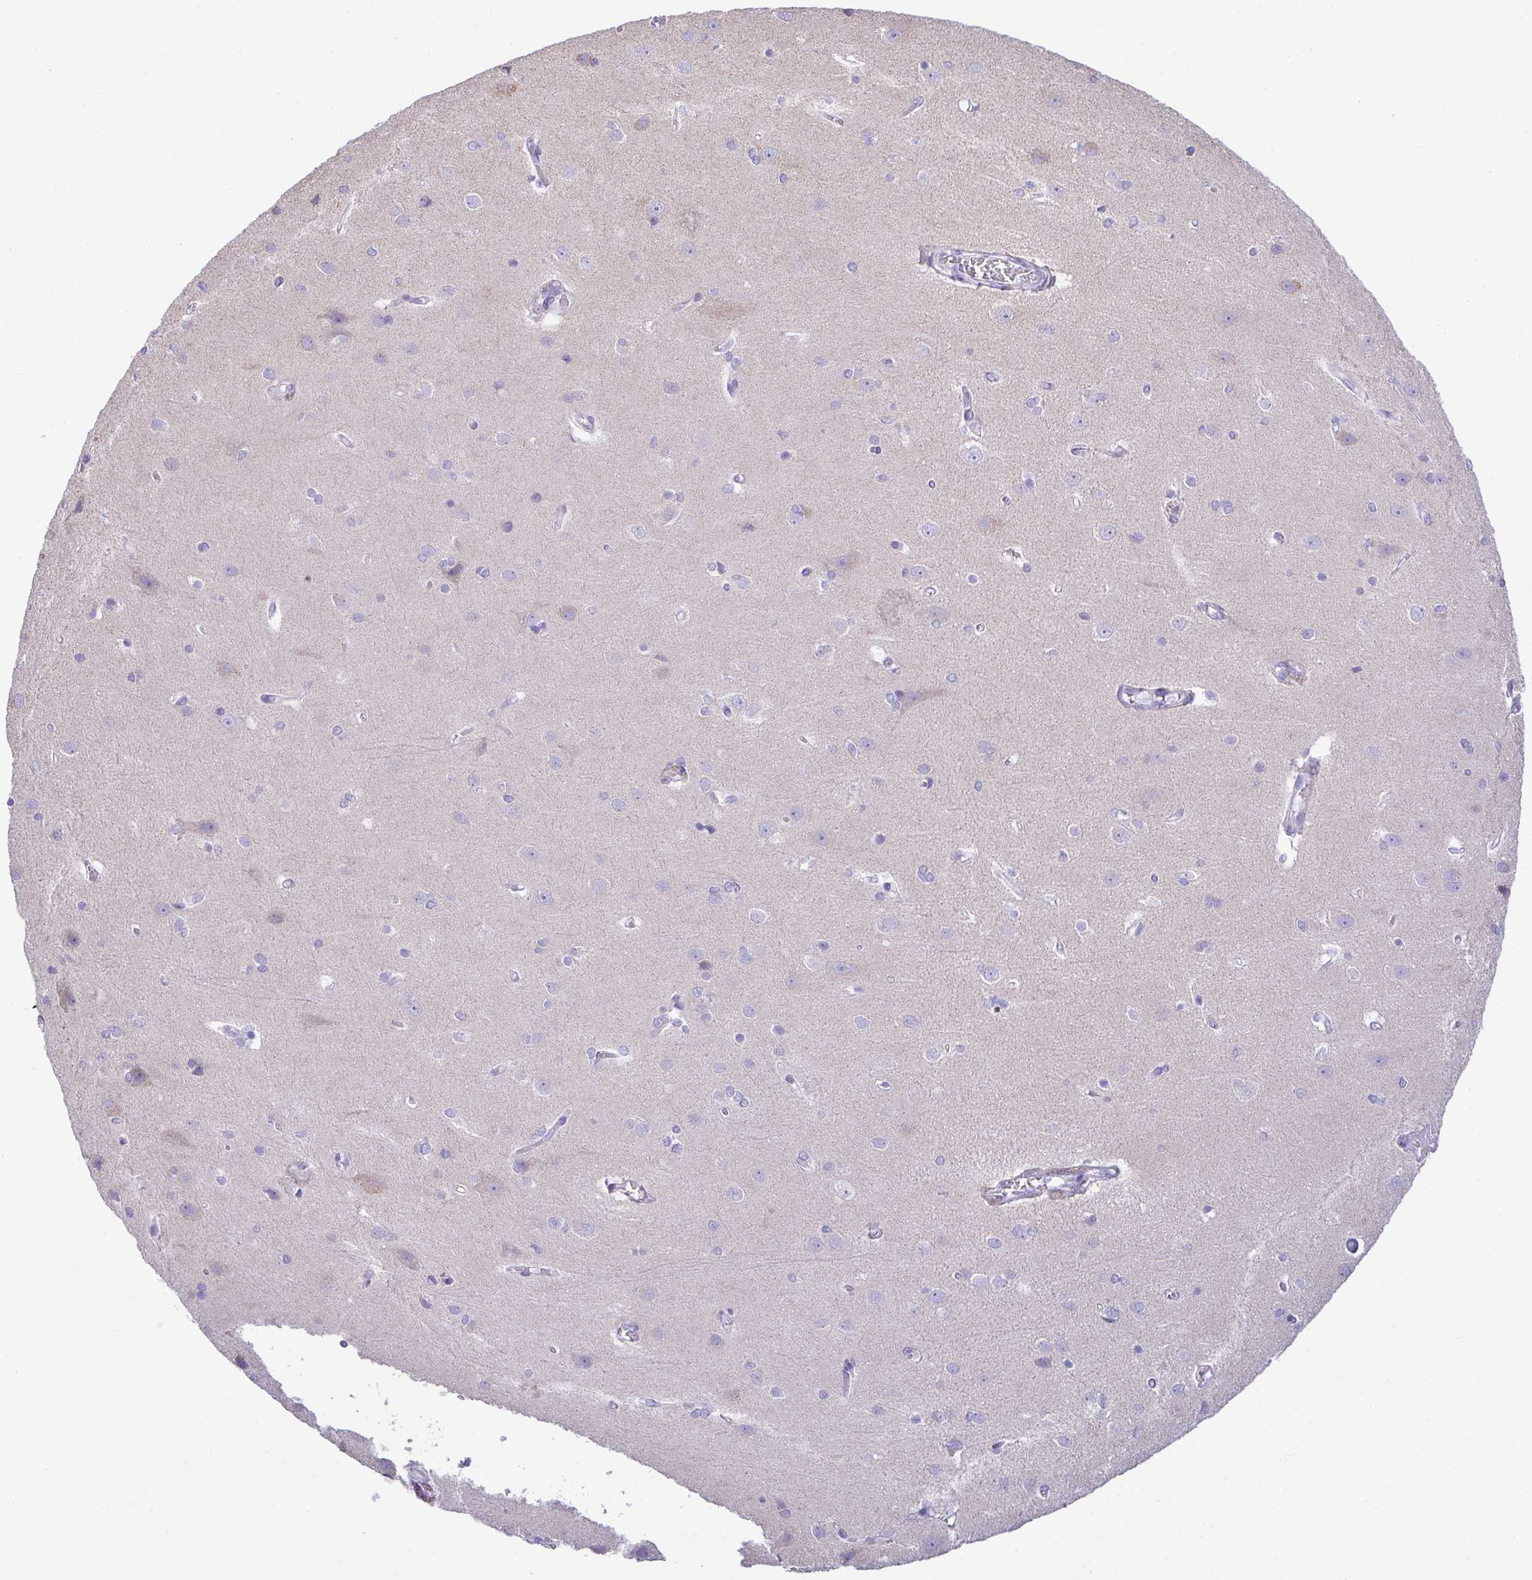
{"staining": {"intensity": "negative", "quantity": "none", "location": "none"}, "tissue": "cerebral cortex", "cell_type": "Endothelial cells", "image_type": "normal", "snomed": [{"axis": "morphology", "description": "Normal tissue, NOS"}, {"axis": "topography", "description": "Cerebral cortex"}], "caption": "Protein analysis of normal cerebral cortex demonstrates no significant staining in endothelial cells. (DAB IHC, high magnification).", "gene": "NLRP8", "patient": {"sex": "male", "age": 37}}